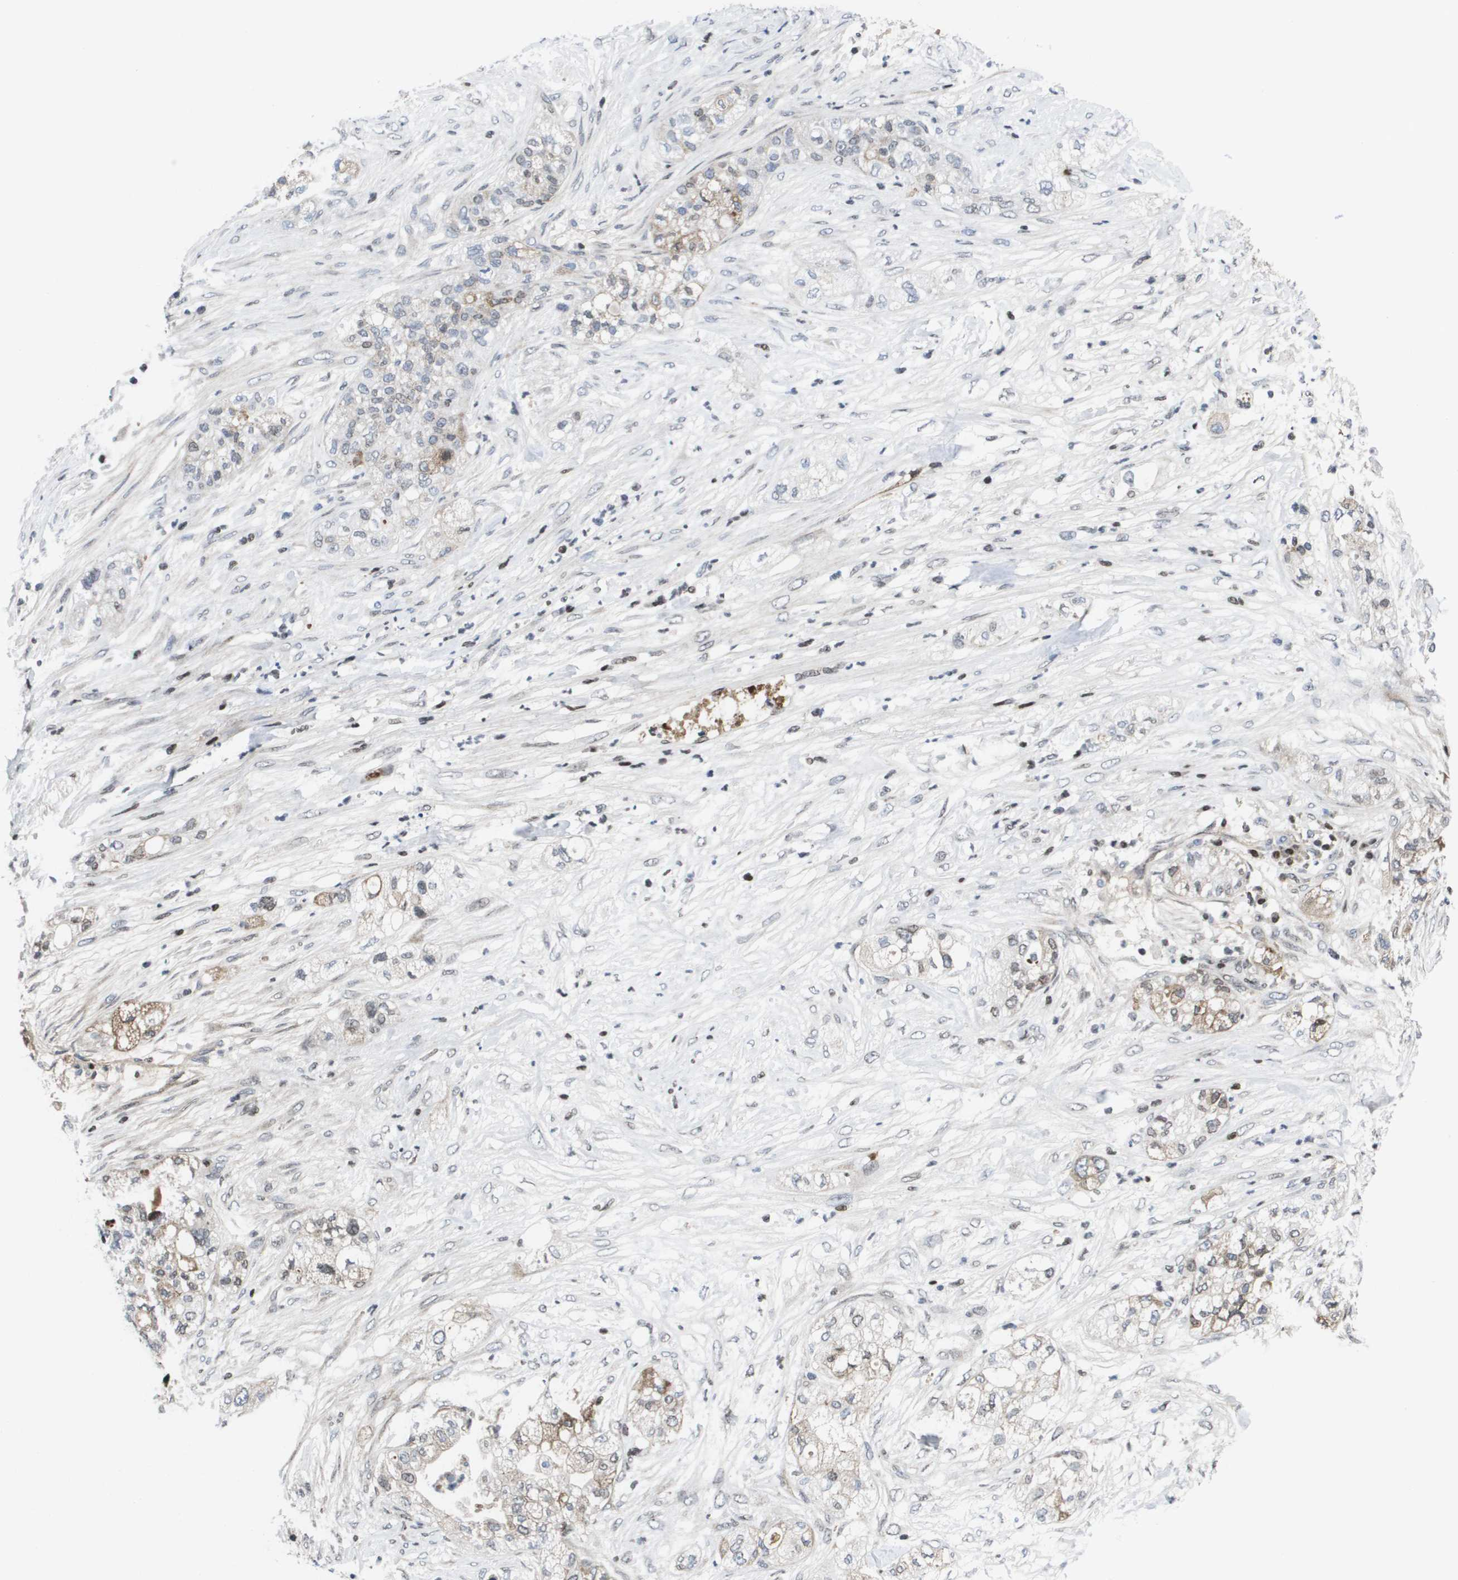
{"staining": {"intensity": "weak", "quantity": "<25%", "location": "cytoplasmic/membranous"}, "tissue": "pancreatic cancer", "cell_type": "Tumor cells", "image_type": "cancer", "snomed": [{"axis": "morphology", "description": "Adenocarcinoma, NOS"}, {"axis": "topography", "description": "Pancreas"}], "caption": "Pancreatic adenocarcinoma was stained to show a protein in brown. There is no significant staining in tumor cells. (DAB (3,3'-diaminobenzidine) IHC visualized using brightfield microscopy, high magnification).", "gene": "SERPINC1", "patient": {"sex": "female", "age": 78}}